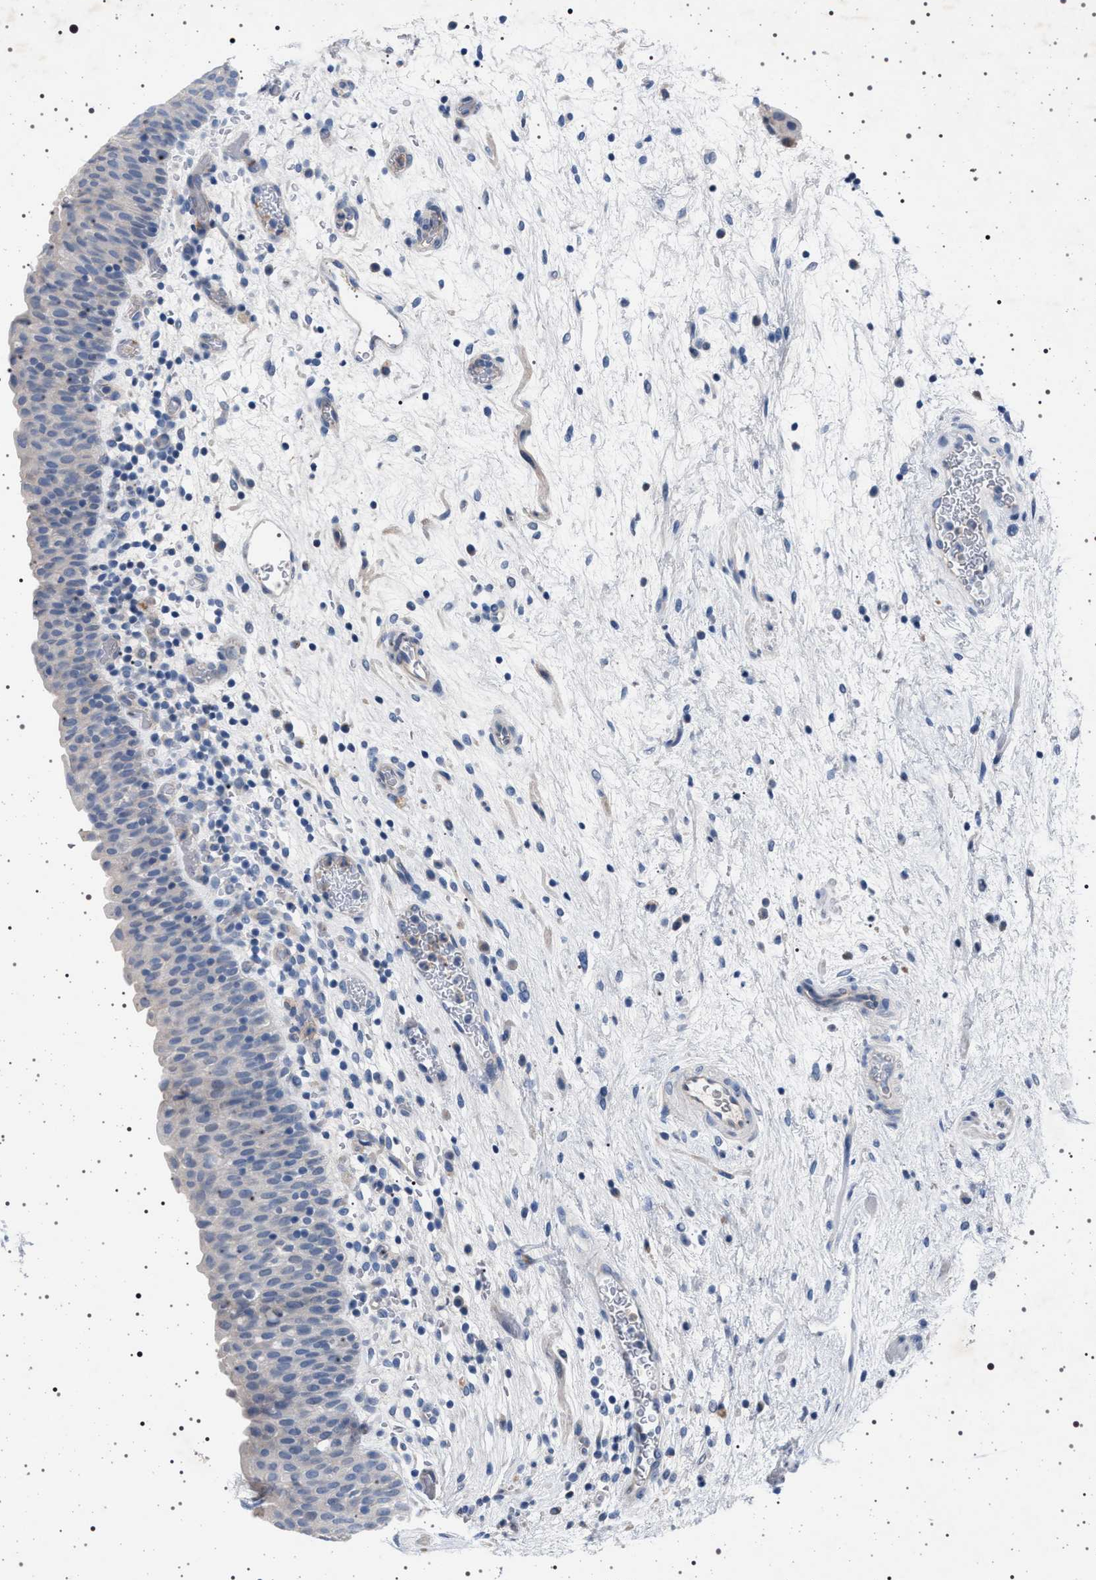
{"staining": {"intensity": "negative", "quantity": "none", "location": "none"}, "tissue": "urinary bladder", "cell_type": "Urothelial cells", "image_type": "normal", "snomed": [{"axis": "morphology", "description": "Normal tissue, NOS"}, {"axis": "topography", "description": "Urinary bladder"}], "caption": "DAB (3,3'-diaminobenzidine) immunohistochemical staining of unremarkable urinary bladder demonstrates no significant staining in urothelial cells. Brightfield microscopy of IHC stained with DAB (brown) and hematoxylin (blue), captured at high magnification.", "gene": "NAT9", "patient": {"sex": "male", "age": 37}}